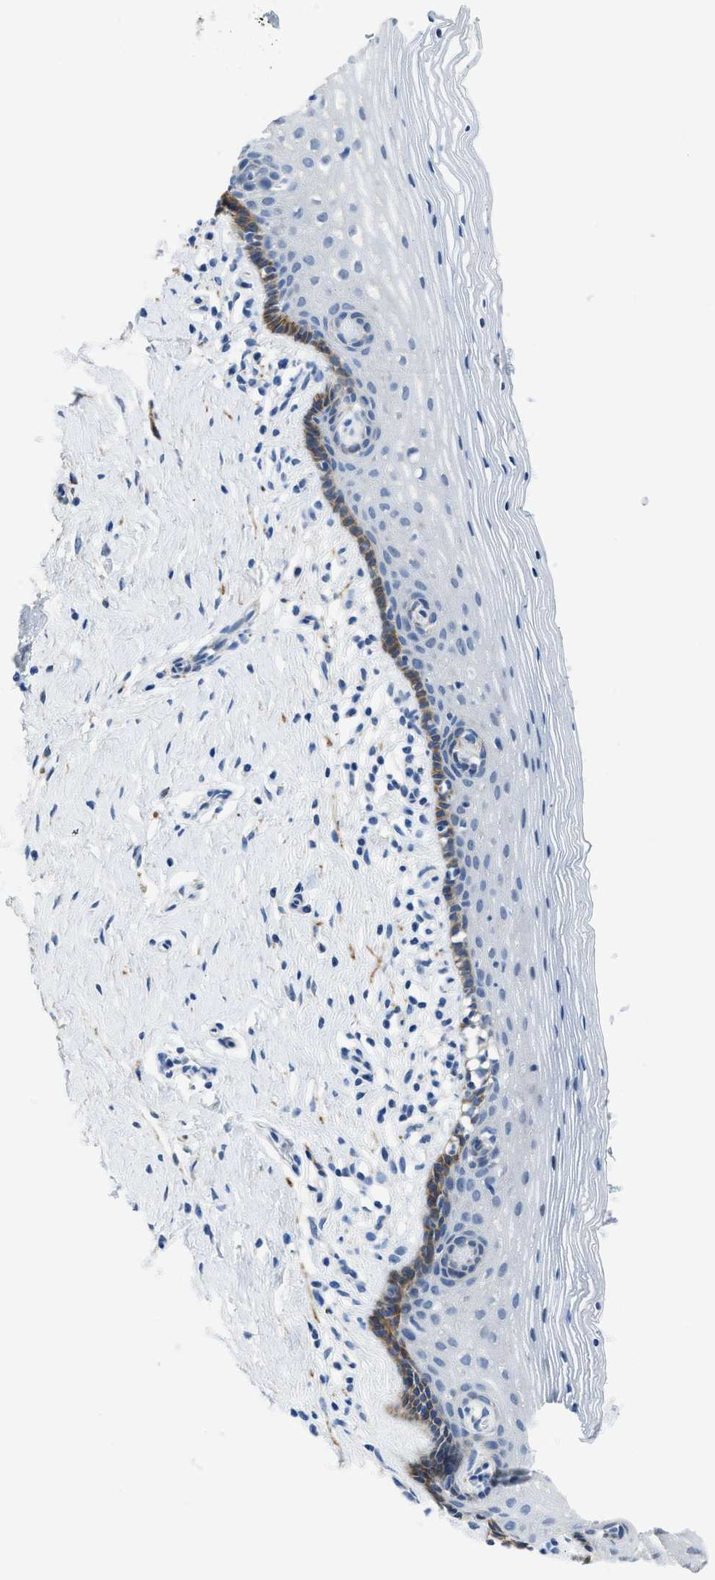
{"staining": {"intensity": "moderate", "quantity": "<25%", "location": "cytoplasmic/membranous"}, "tissue": "vagina", "cell_type": "Squamous epithelial cells", "image_type": "normal", "snomed": [{"axis": "morphology", "description": "Normal tissue, NOS"}, {"axis": "topography", "description": "Vagina"}], "caption": "This is an image of immunohistochemistry staining of normal vagina, which shows moderate positivity in the cytoplasmic/membranous of squamous epithelial cells.", "gene": "ZSWIM5", "patient": {"sex": "female", "age": 32}}